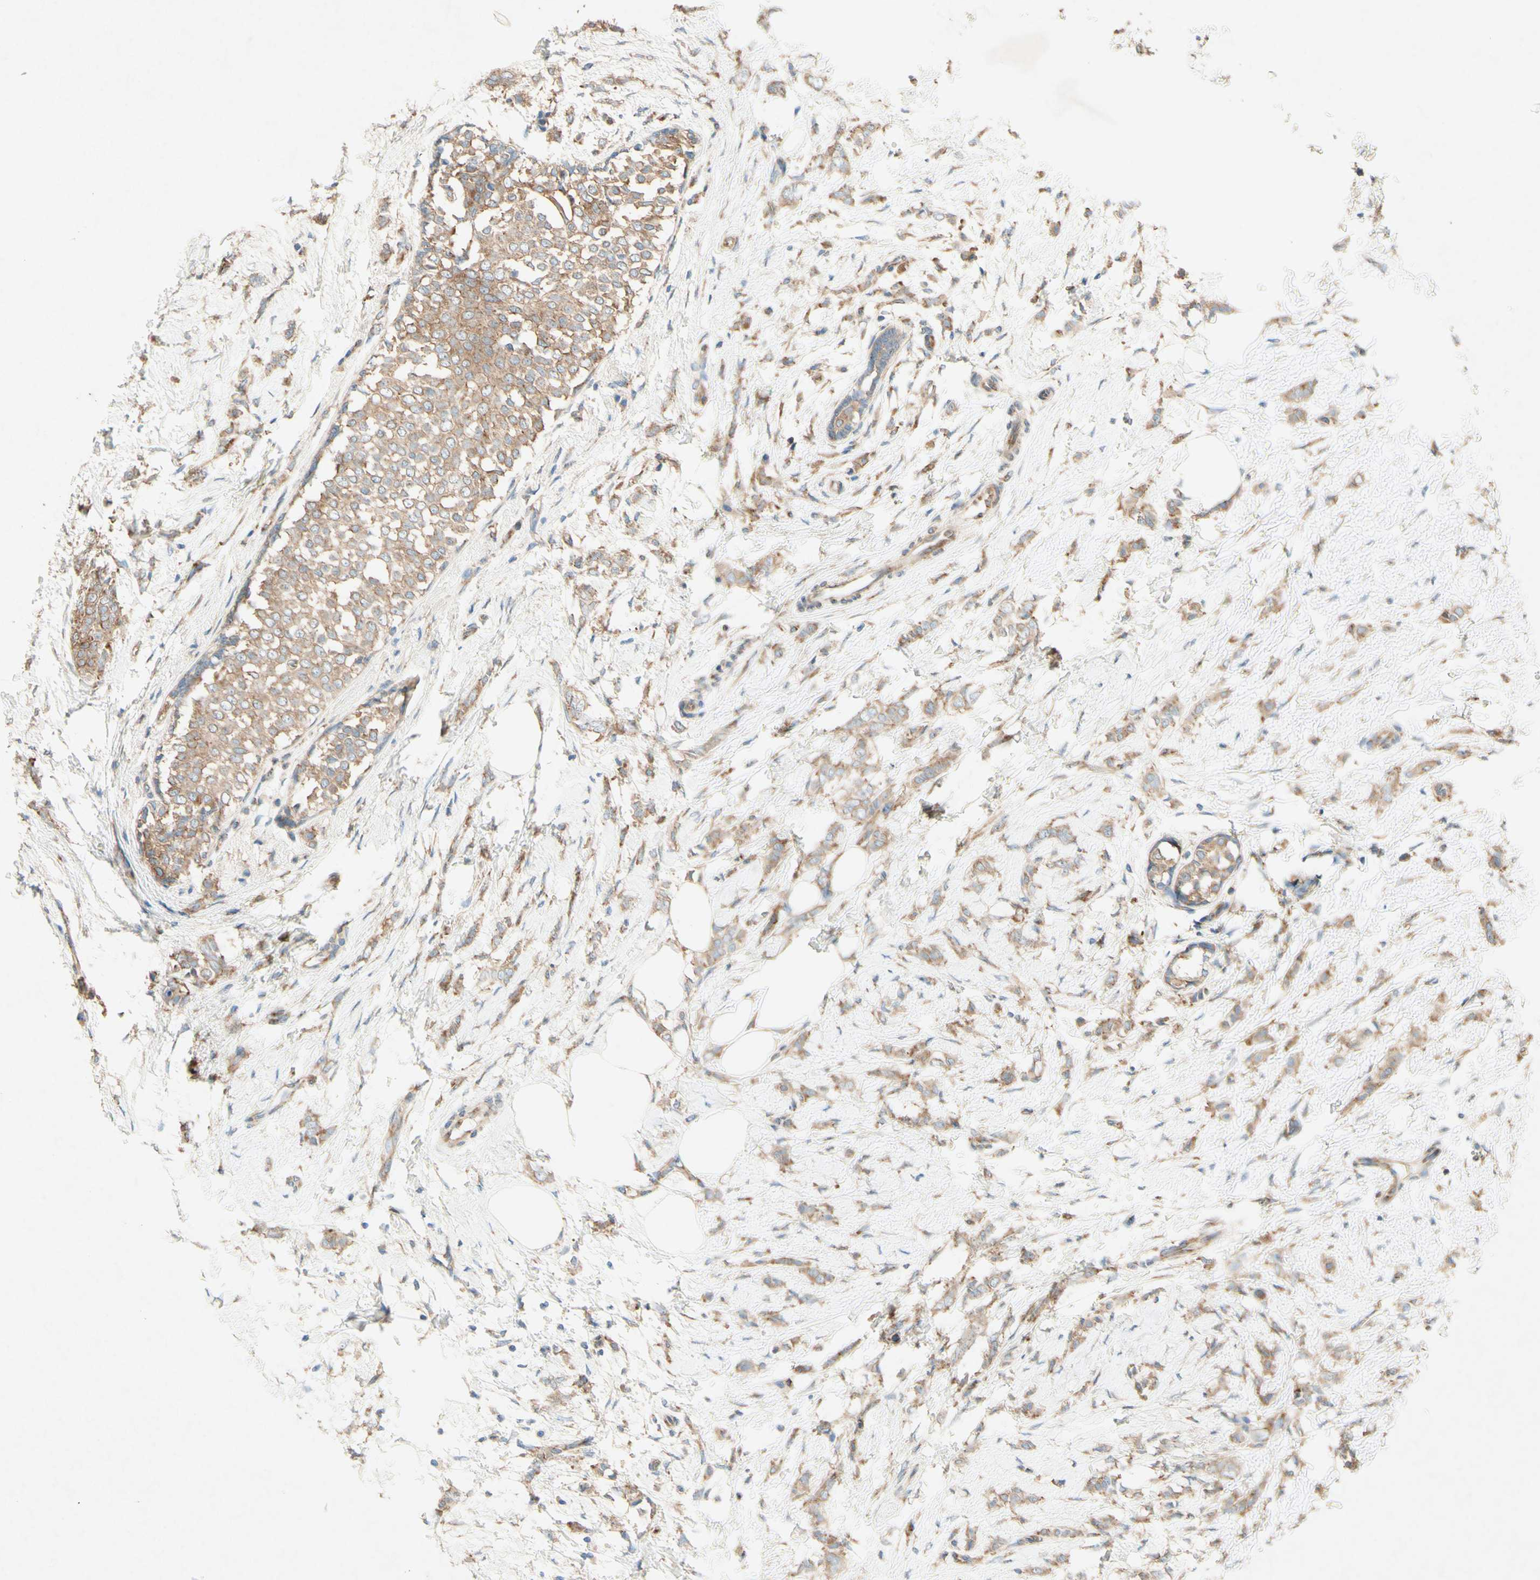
{"staining": {"intensity": "moderate", "quantity": ">75%", "location": "cytoplasmic/membranous"}, "tissue": "breast cancer", "cell_type": "Tumor cells", "image_type": "cancer", "snomed": [{"axis": "morphology", "description": "Lobular carcinoma, in situ"}, {"axis": "morphology", "description": "Lobular carcinoma"}, {"axis": "topography", "description": "Breast"}], "caption": "This is a histology image of immunohistochemistry (IHC) staining of breast lobular carcinoma in situ, which shows moderate expression in the cytoplasmic/membranous of tumor cells.", "gene": "PABPC1", "patient": {"sex": "female", "age": 41}}